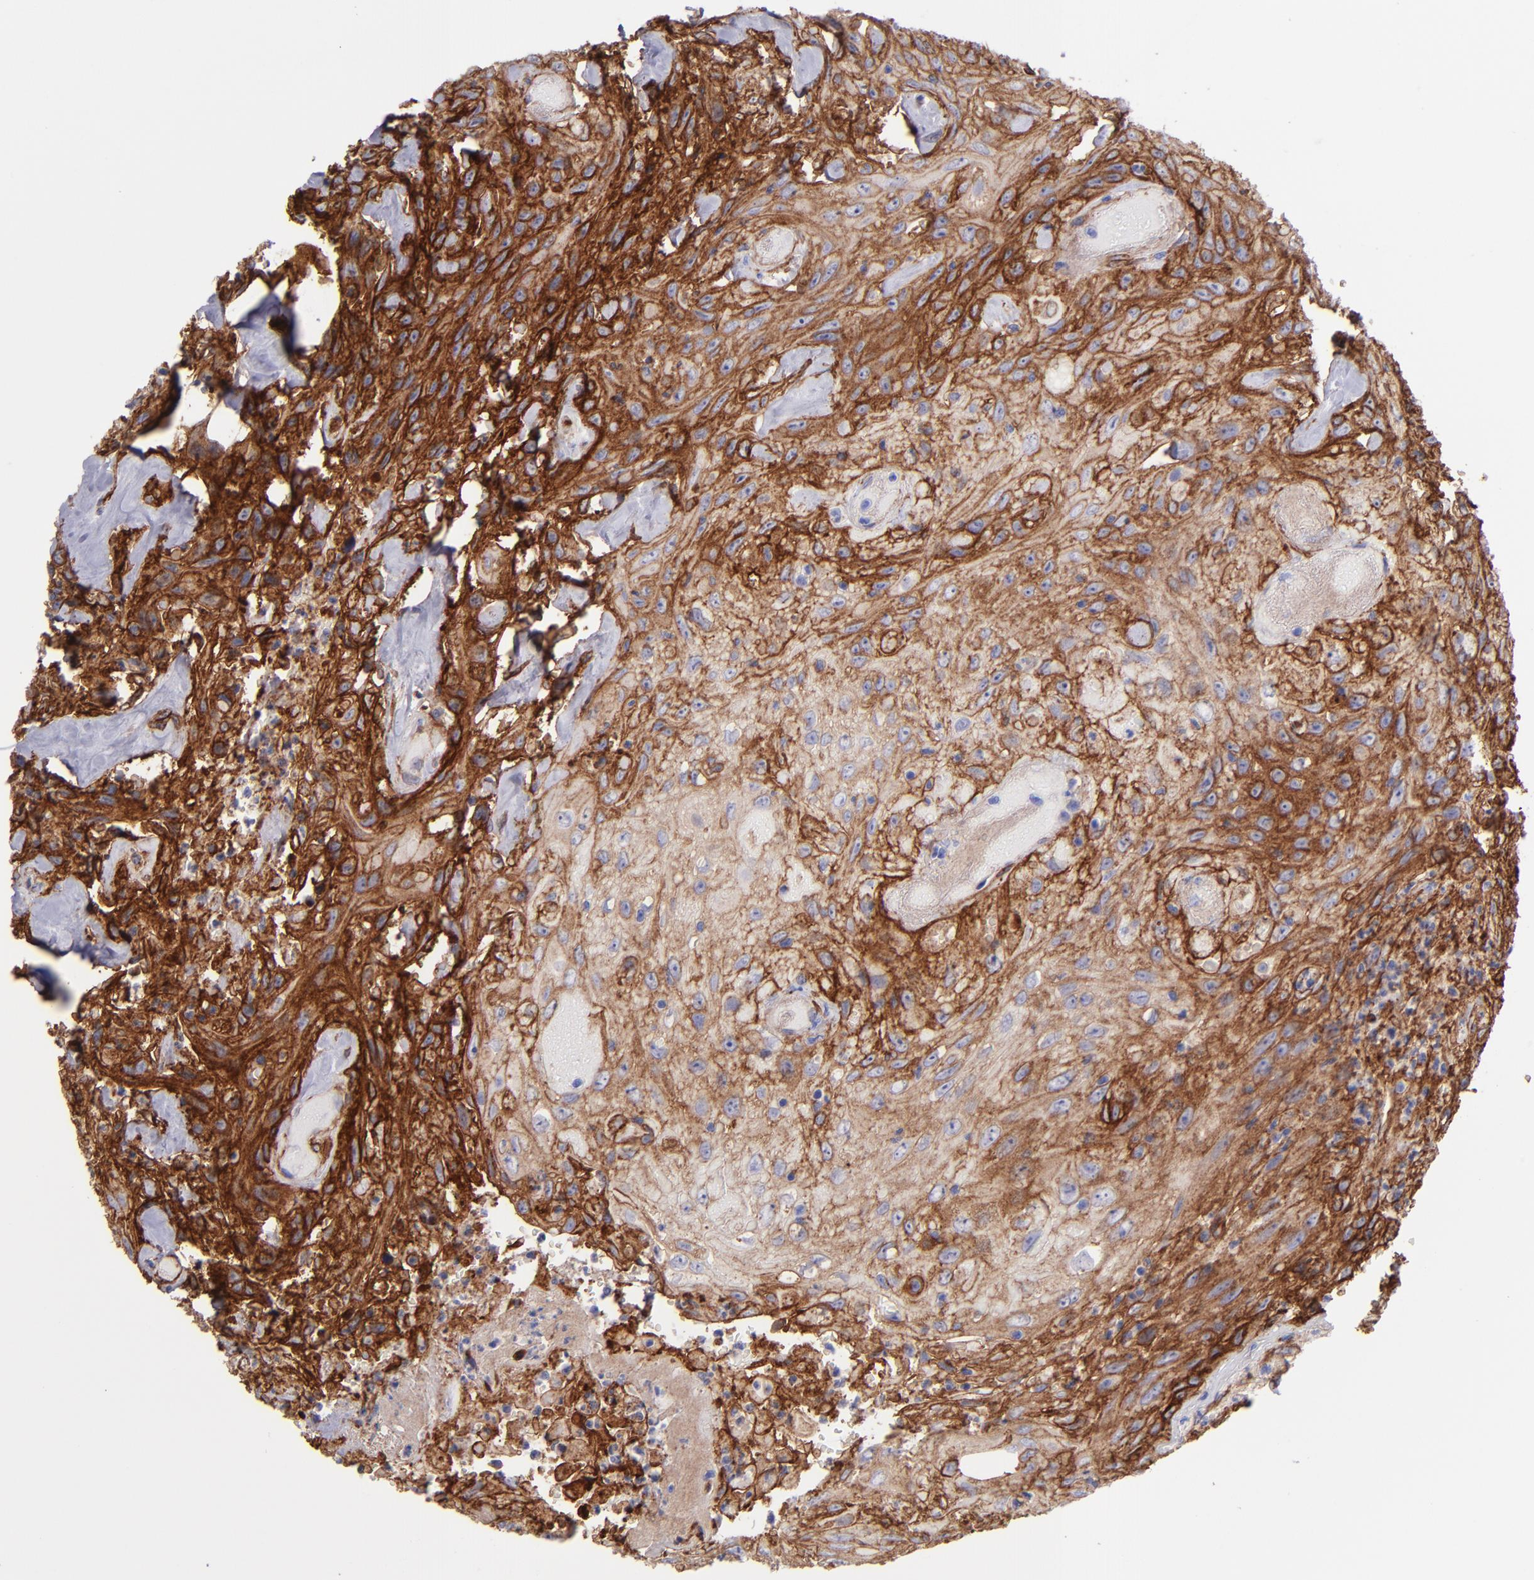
{"staining": {"intensity": "strong", "quantity": ">75%", "location": "cytoplasmic/membranous"}, "tissue": "urothelial cancer", "cell_type": "Tumor cells", "image_type": "cancer", "snomed": [{"axis": "morphology", "description": "Urothelial carcinoma, High grade"}, {"axis": "topography", "description": "Urinary bladder"}], "caption": "Human high-grade urothelial carcinoma stained with a protein marker exhibits strong staining in tumor cells.", "gene": "ITGAV", "patient": {"sex": "female", "age": 84}}